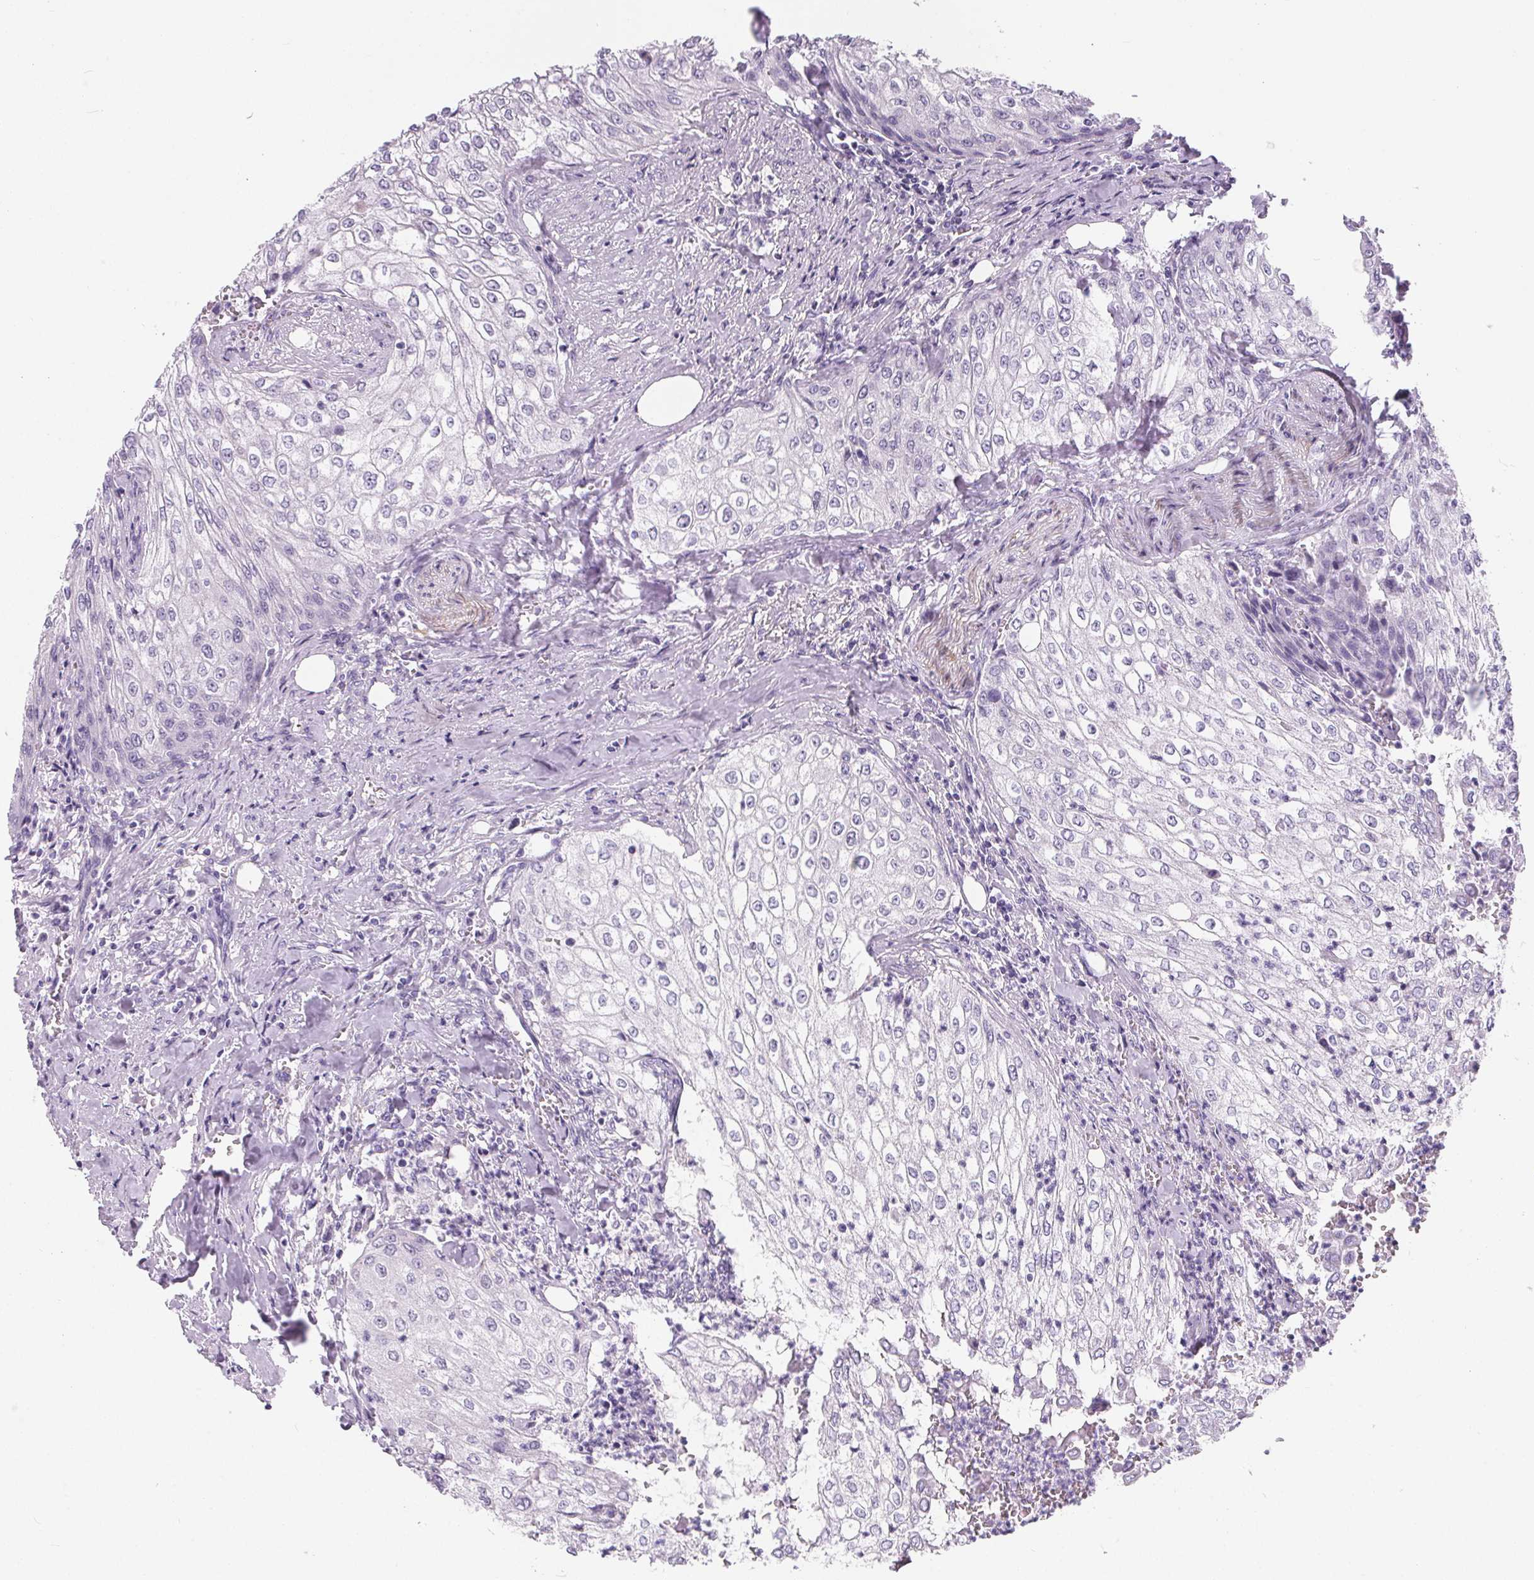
{"staining": {"intensity": "negative", "quantity": "none", "location": "none"}, "tissue": "urothelial cancer", "cell_type": "Tumor cells", "image_type": "cancer", "snomed": [{"axis": "morphology", "description": "Urothelial carcinoma, High grade"}, {"axis": "topography", "description": "Urinary bladder"}], "caption": "The IHC photomicrograph has no significant positivity in tumor cells of urothelial cancer tissue.", "gene": "ADRB1", "patient": {"sex": "male", "age": 62}}